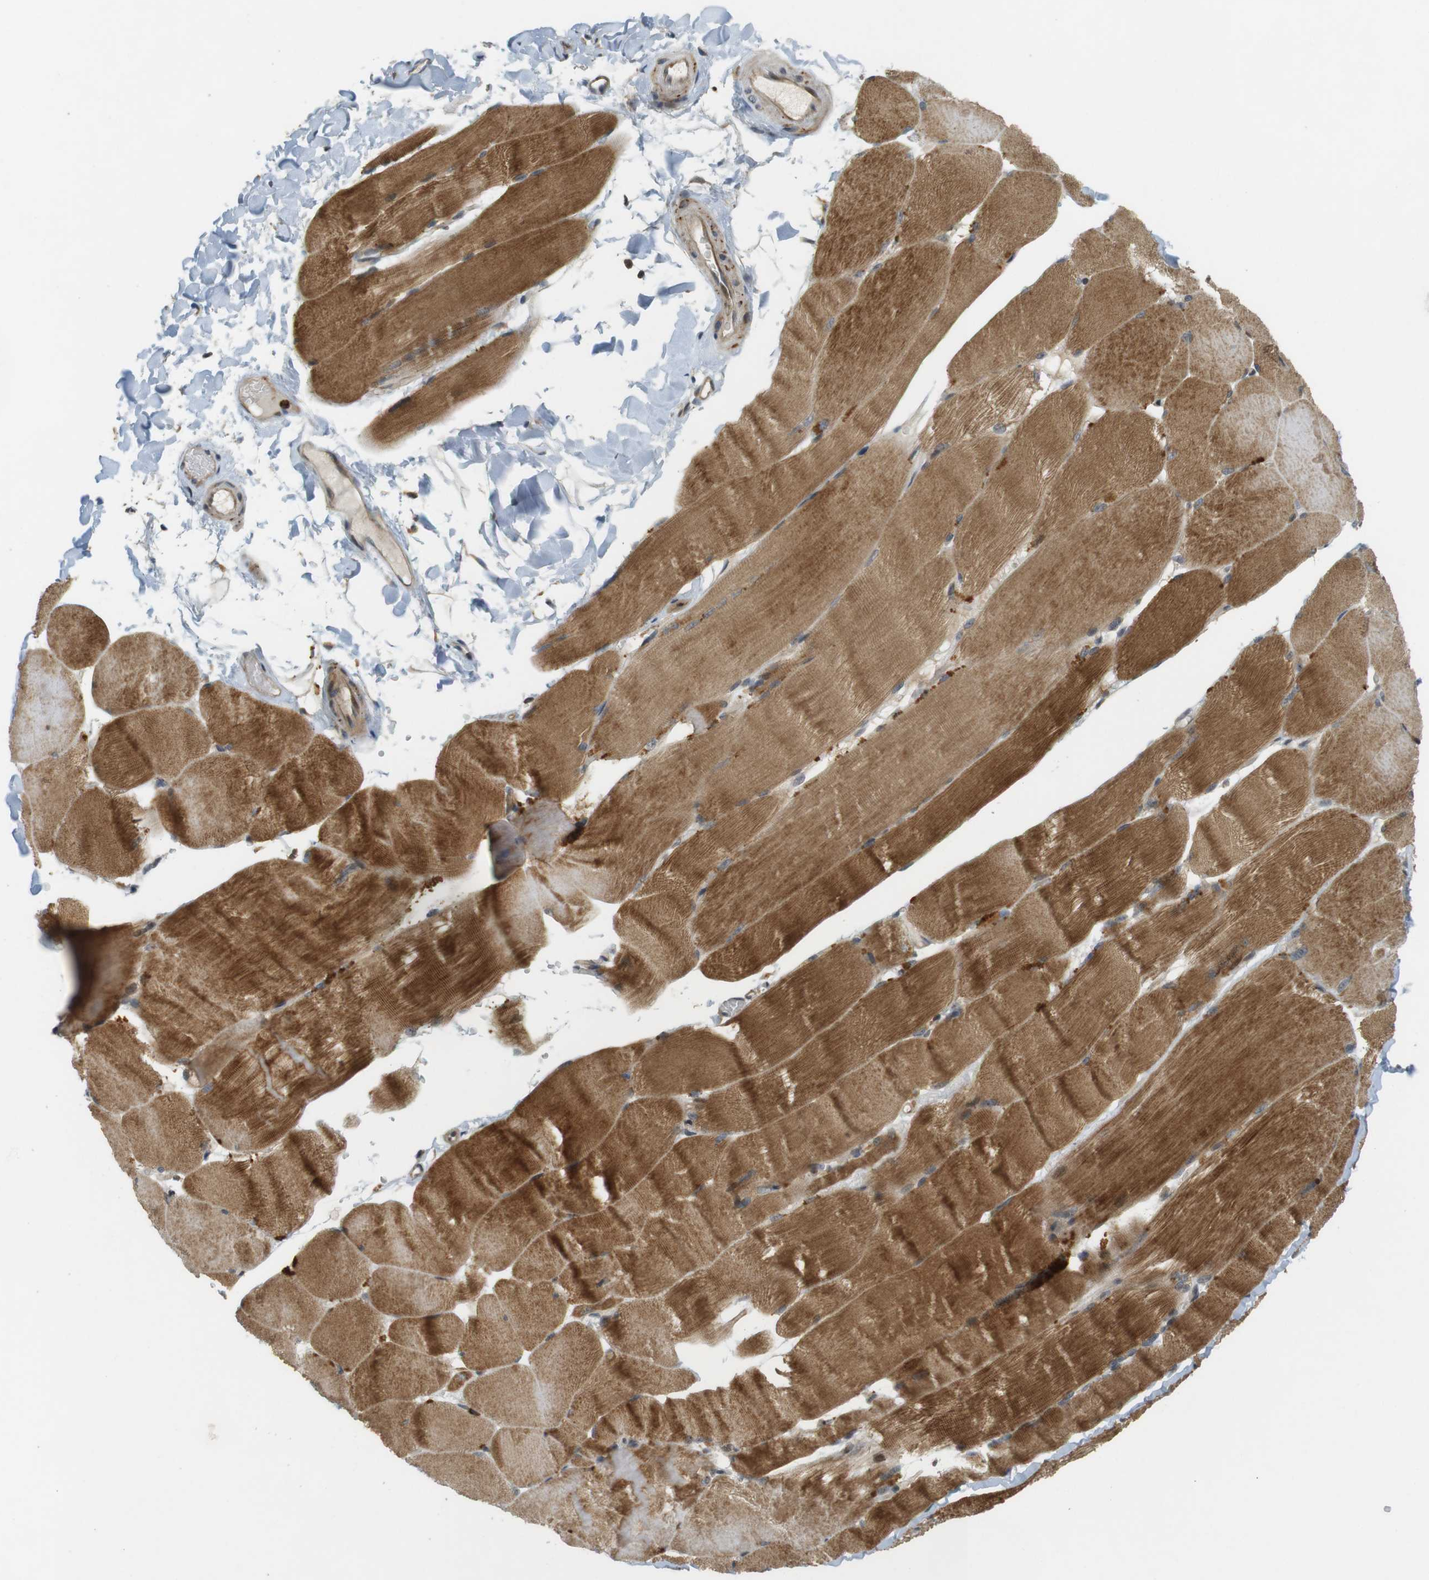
{"staining": {"intensity": "strong", "quantity": ">75%", "location": "cytoplasmic/membranous"}, "tissue": "skeletal muscle", "cell_type": "Myocytes", "image_type": "normal", "snomed": [{"axis": "morphology", "description": "Normal tissue, NOS"}, {"axis": "topography", "description": "Skin"}, {"axis": "topography", "description": "Skeletal muscle"}], "caption": "Myocytes show strong cytoplasmic/membranous staining in approximately >75% of cells in benign skeletal muscle.", "gene": "TMX3", "patient": {"sex": "male", "age": 83}}